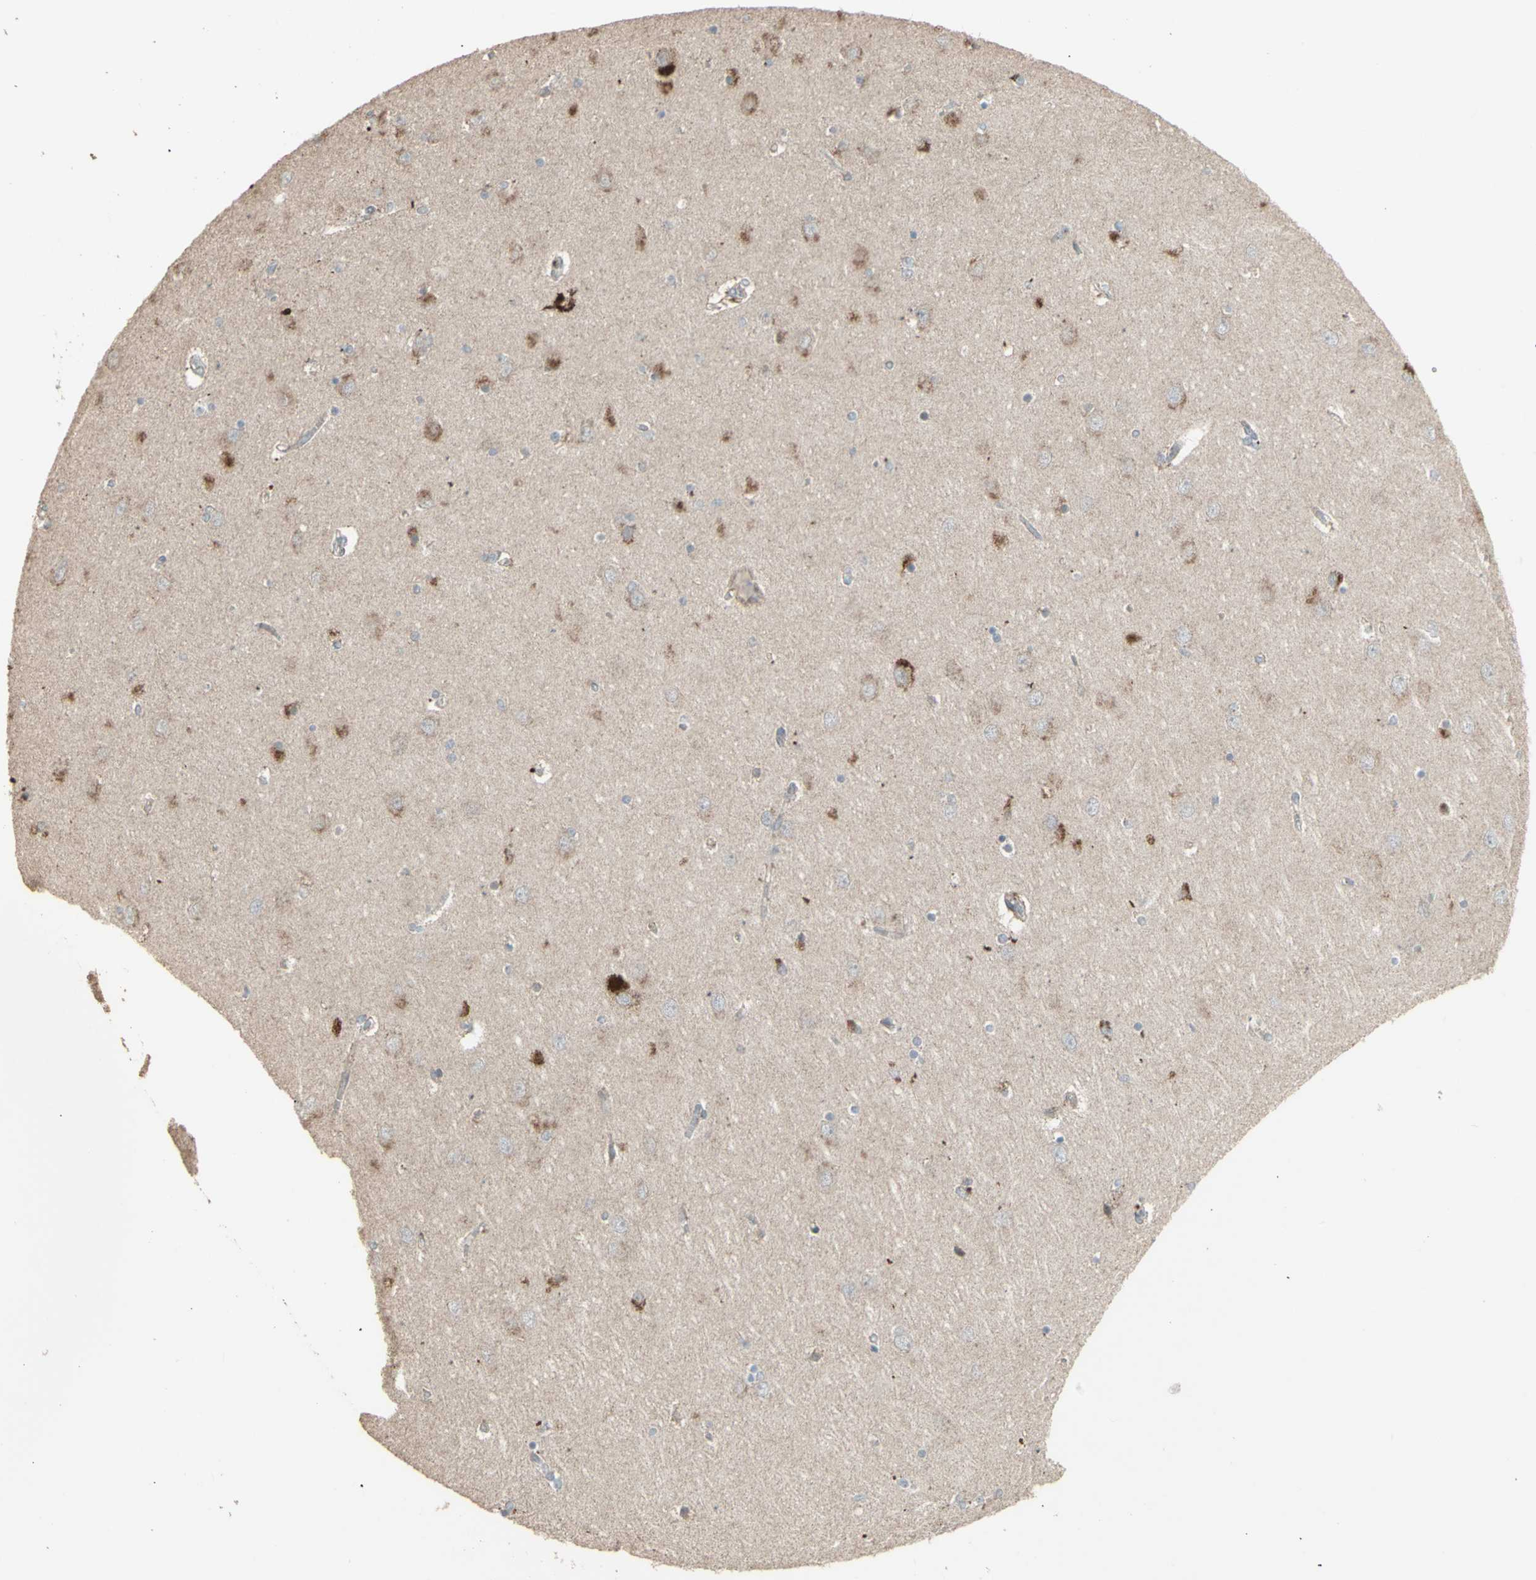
{"staining": {"intensity": "negative", "quantity": "none", "location": "none"}, "tissue": "hippocampus", "cell_type": "Glial cells", "image_type": "normal", "snomed": [{"axis": "morphology", "description": "Normal tissue, NOS"}, {"axis": "topography", "description": "Hippocampus"}], "caption": "This is an immunohistochemistry photomicrograph of benign hippocampus. There is no positivity in glial cells.", "gene": "RNASEL", "patient": {"sex": "female", "age": 54}}